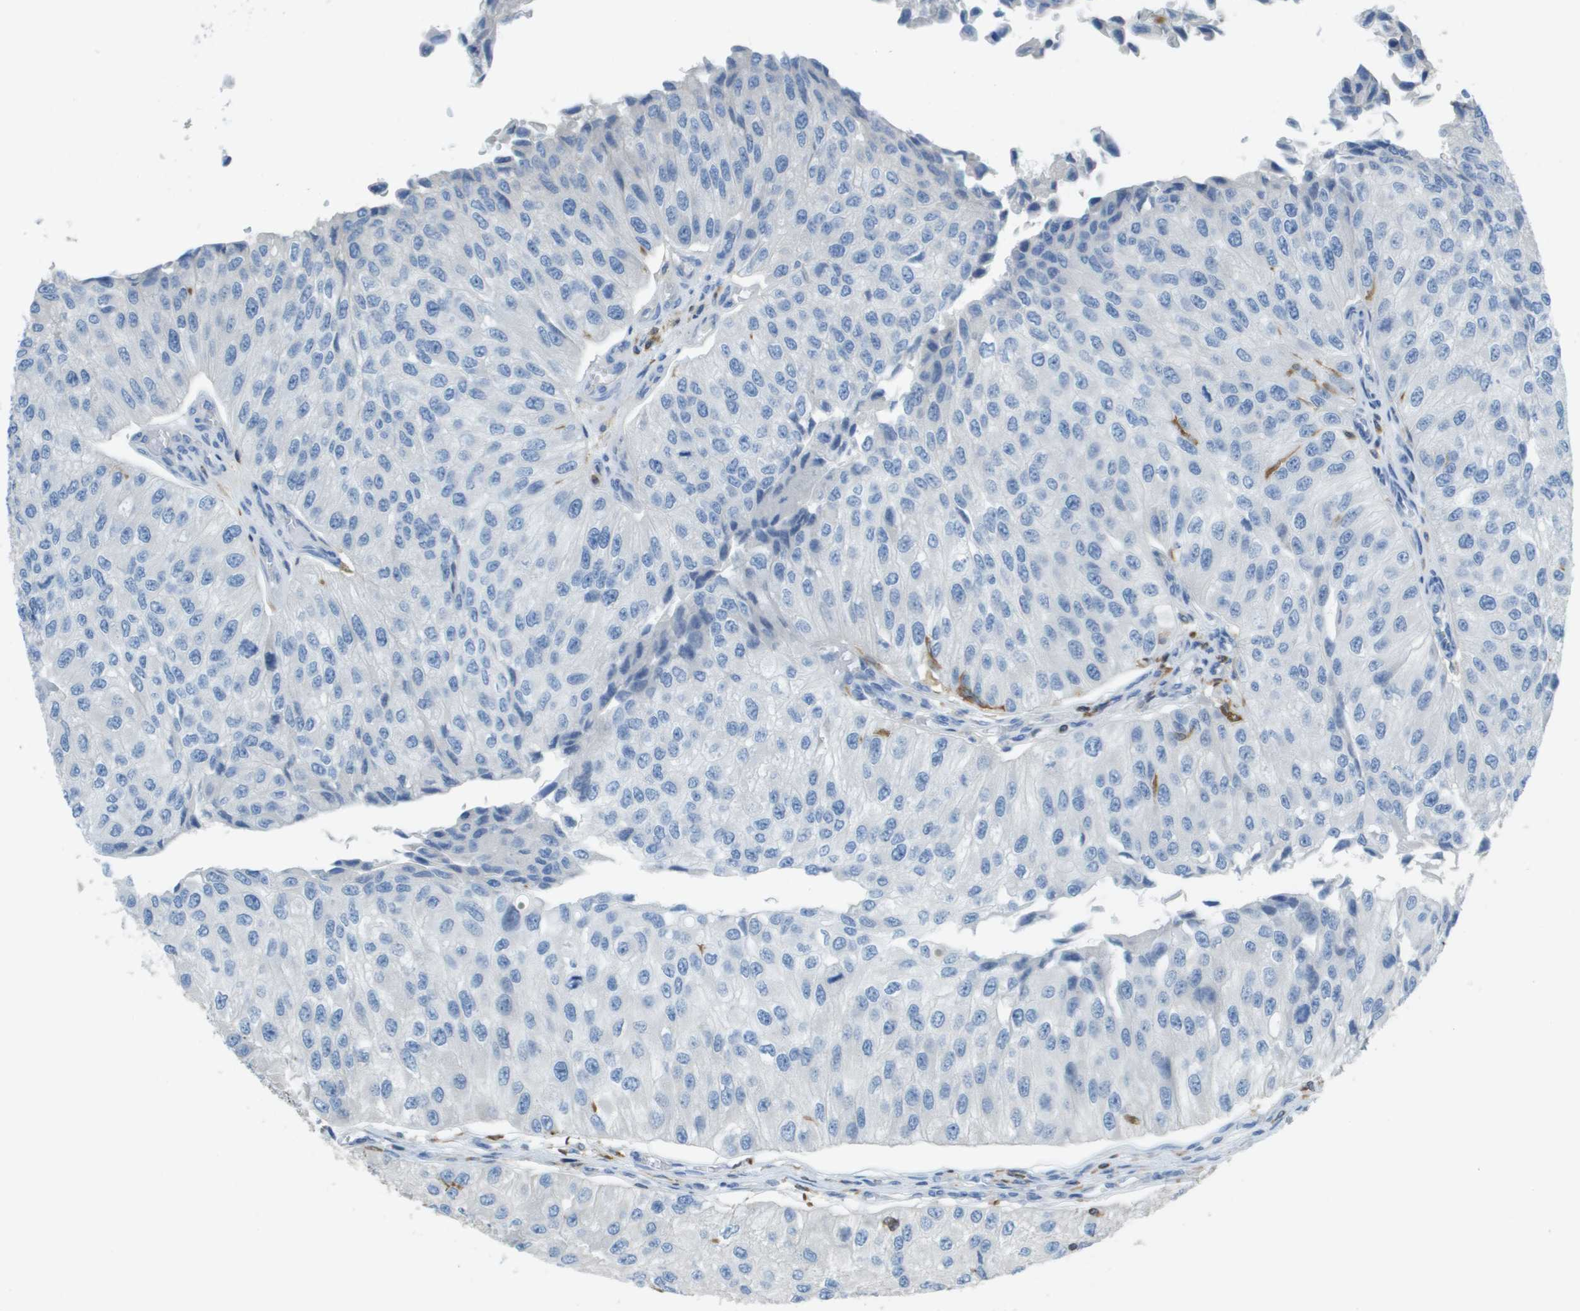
{"staining": {"intensity": "negative", "quantity": "none", "location": "none"}, "tissue": "urothelial cancer", "cell_type": "Tumor cells", "image_type": "cancer", "snomed": [{"axis": "morphology", "description": "Urothelial carcinoma, High grade"}, {"axis": "topography", "description": "Kidney"}, {"axis": "topography", "description": "Urinary bladder"}], "caption": "Immunohistochemistry (IHC) photomicrograph of neoplastic tissue: human urothelial cancer stained with DAB shows no significant protein expression in tumor cells. (Immunohistochemistry (IHC), brightfield microscopy, high magnification).", "gene": "APBB1IP", "patient": {"sex": "male", "age": 77}}